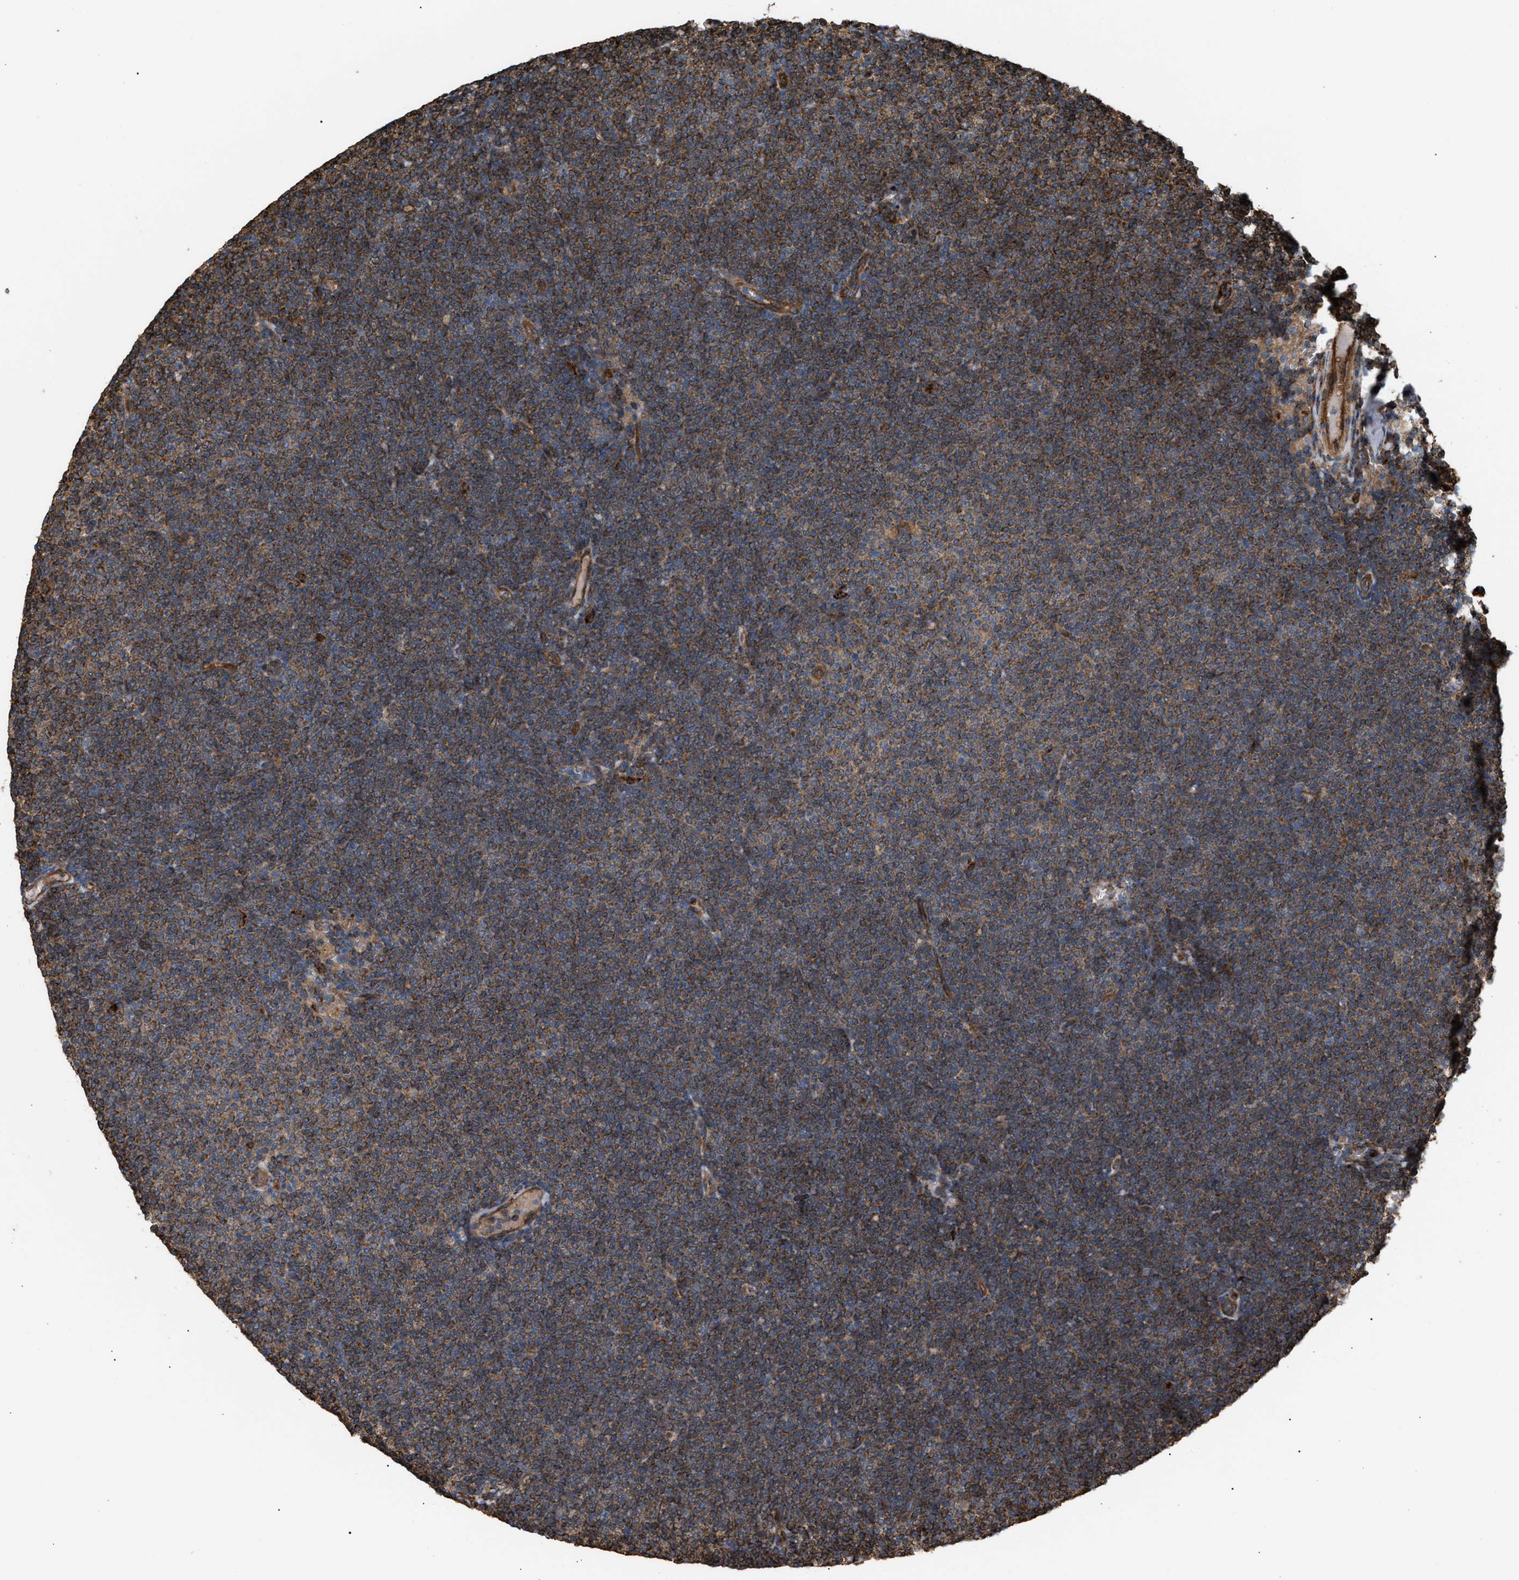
{"staining": {"intensity": "strong", "quantity": ">75%", "location": "cytoplasmic/membranous"}, "tissue": "lymphoma", "cell_type": "Tumor cells", "image_type": "cancer", "snomed": [{"axis": "morphology", "description": "Malignant lymphoma, non-Hodgkin's type, Low grade"}, {"axis": "topography", "description": "Lymph node"}], "caption": "Strong cytoplasmic/membranous staining for a protein is appreciated in about >75% of tumor cells of lymphoma using immunohistochemistry (IHC).", "gene": "GCC1", "patient": {"sex": "female", "age": 53}}